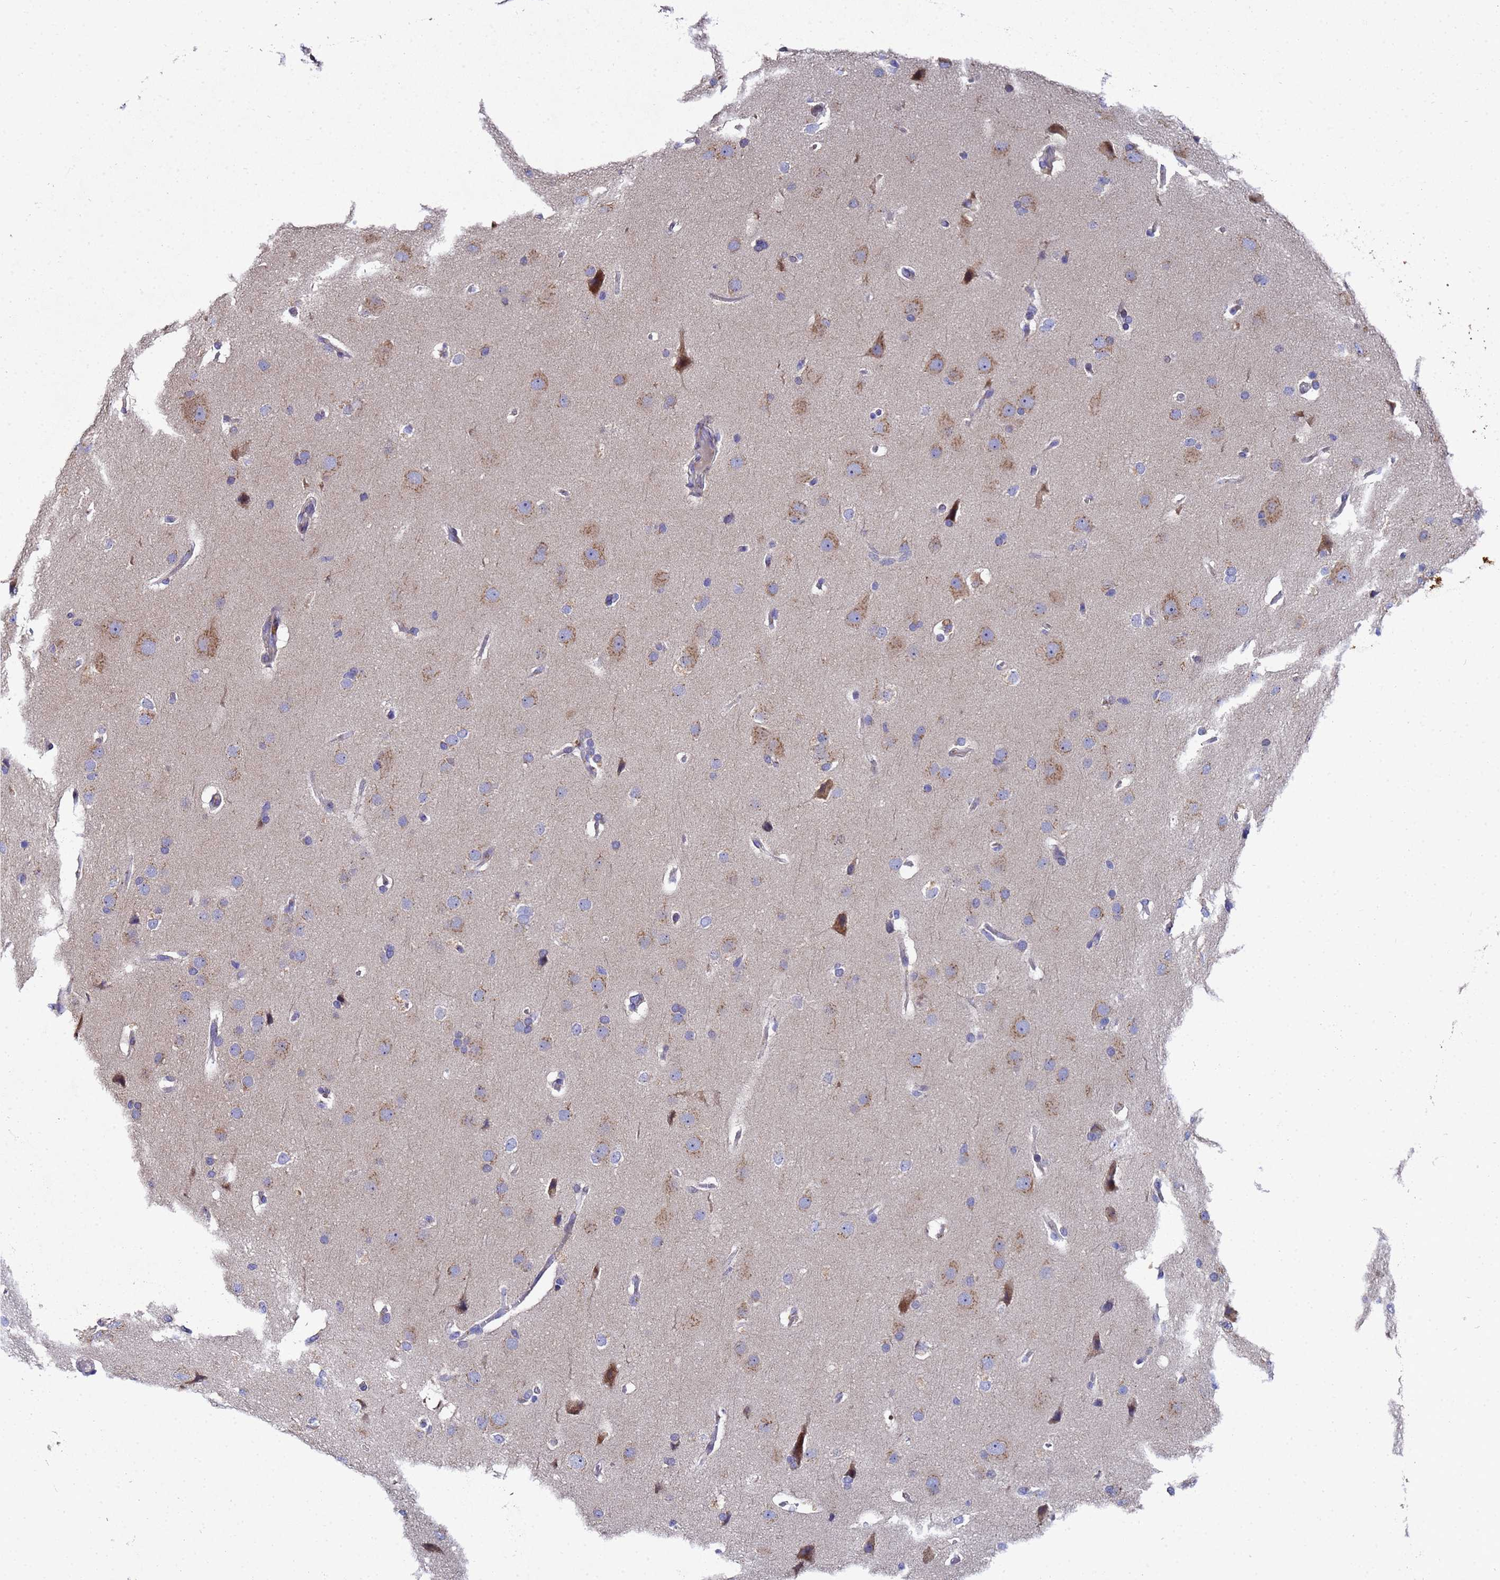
{"staining": {"intensity": "moderate", "quantity": "<25%", "location": "cytoplasmic/membranous"}, "tissue": "glioma", "cell_type": "Tumor cells", "image_type": "cancer", "snomed": [{"axis": "morphology", "description": "Glioma, malignant, Low grade"}, {"axis": "topography", "description": "Brain"}], "caption": "A brown stain labels moderate cytoplasmic/membranous staining of a protein in human glioma tumor cells.", "gene": "NSUN6", "patient": {"sex": "female", "age": 37}}